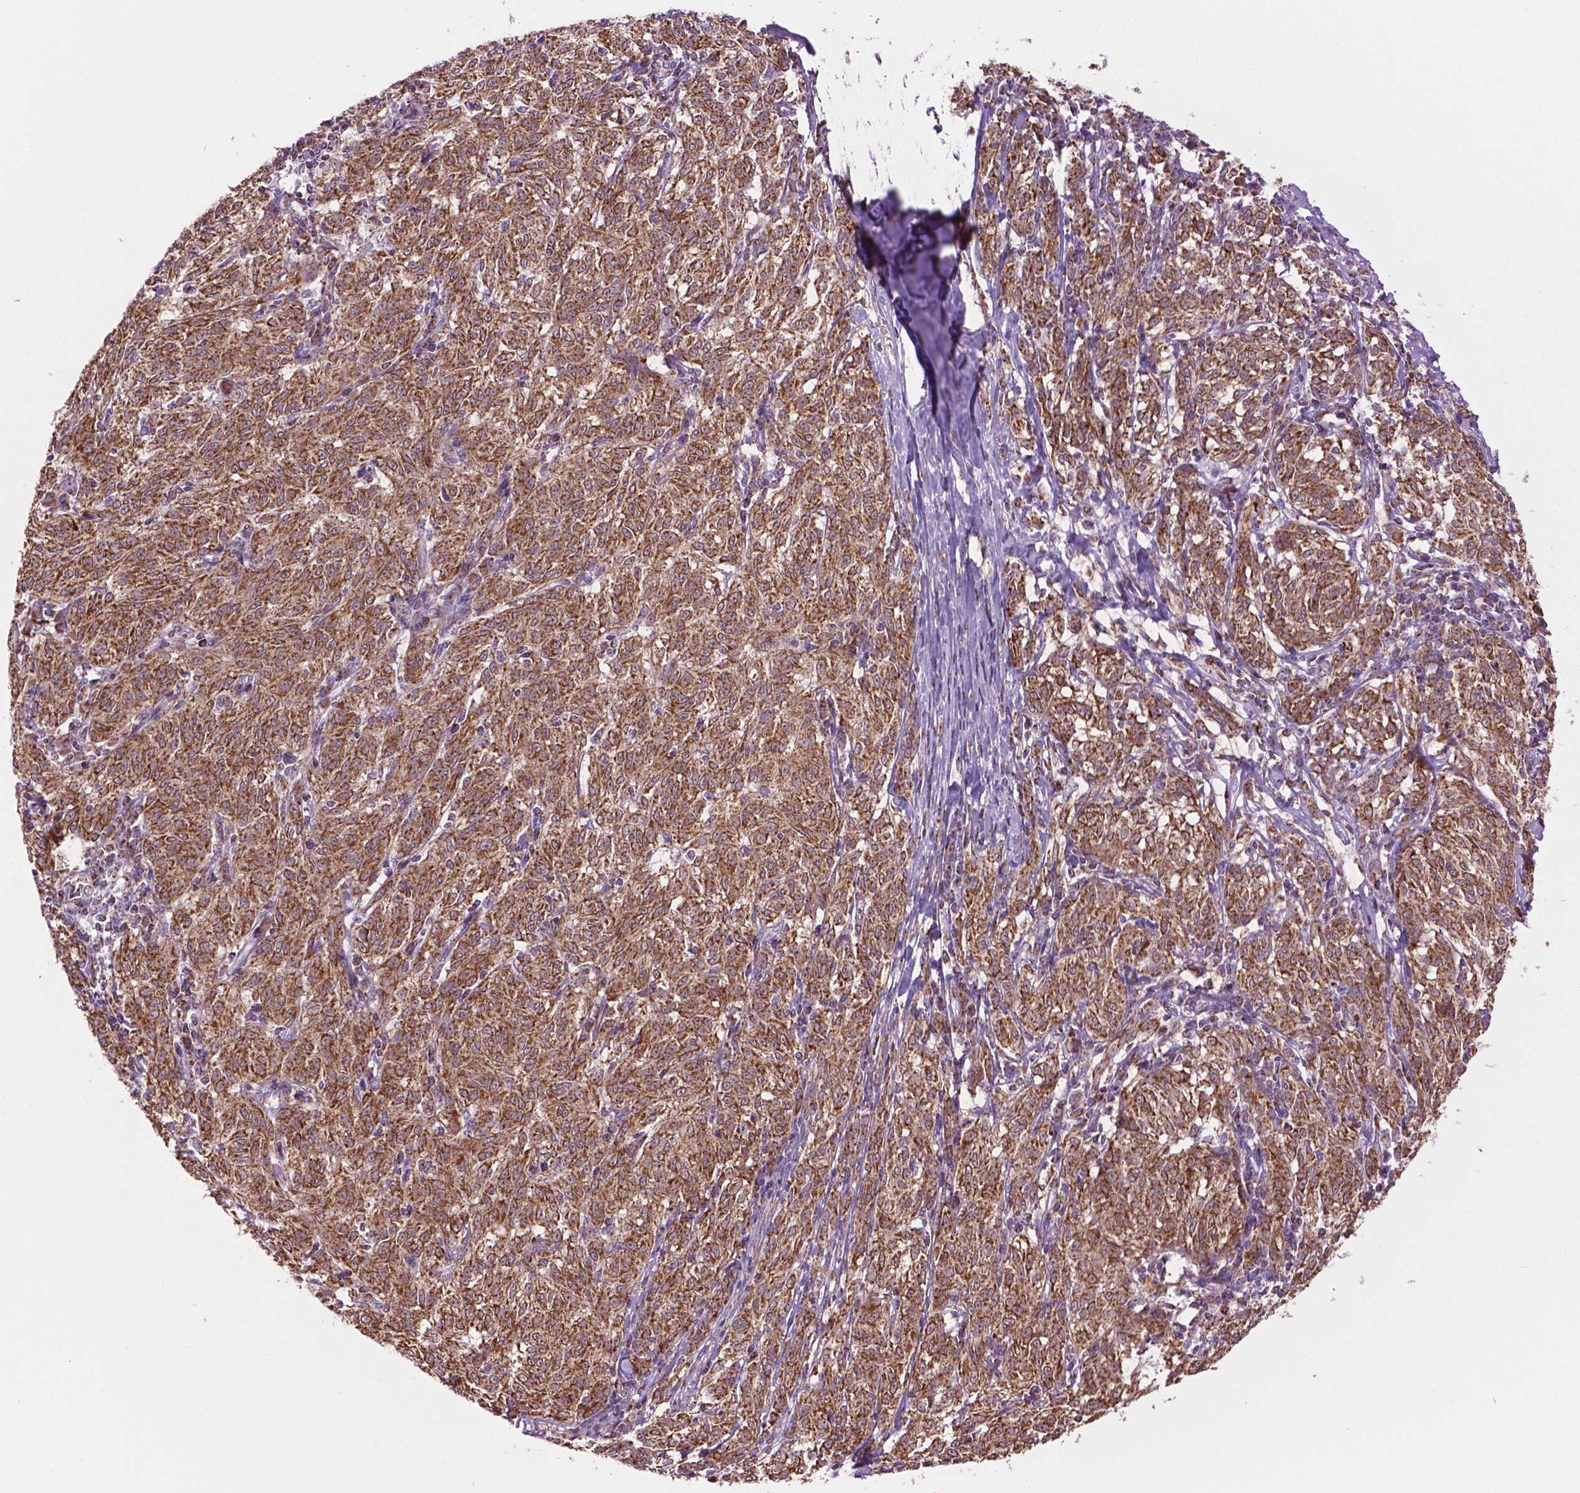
{"staining": {"intensity": "strong", "quantity": ">75%", "location": "cytoplasmic/membranous"}, "tissue": "melanoma", "cell_type": "Tumor cells", "image_type": "cancer", "snomed": [{"axis": "morphology", "description": "Malignant melanoma, NOS"}, {"axis": "topography", "description": "Skin"}], "caption": "Malignant melanoma stained for a protein (brown) exhibits strong cytoplasmic/membranous positive expression in approximately >75% of tumor cells.", "gene": "PYCR3", "patient": {"sex": "female", "age": 72}}